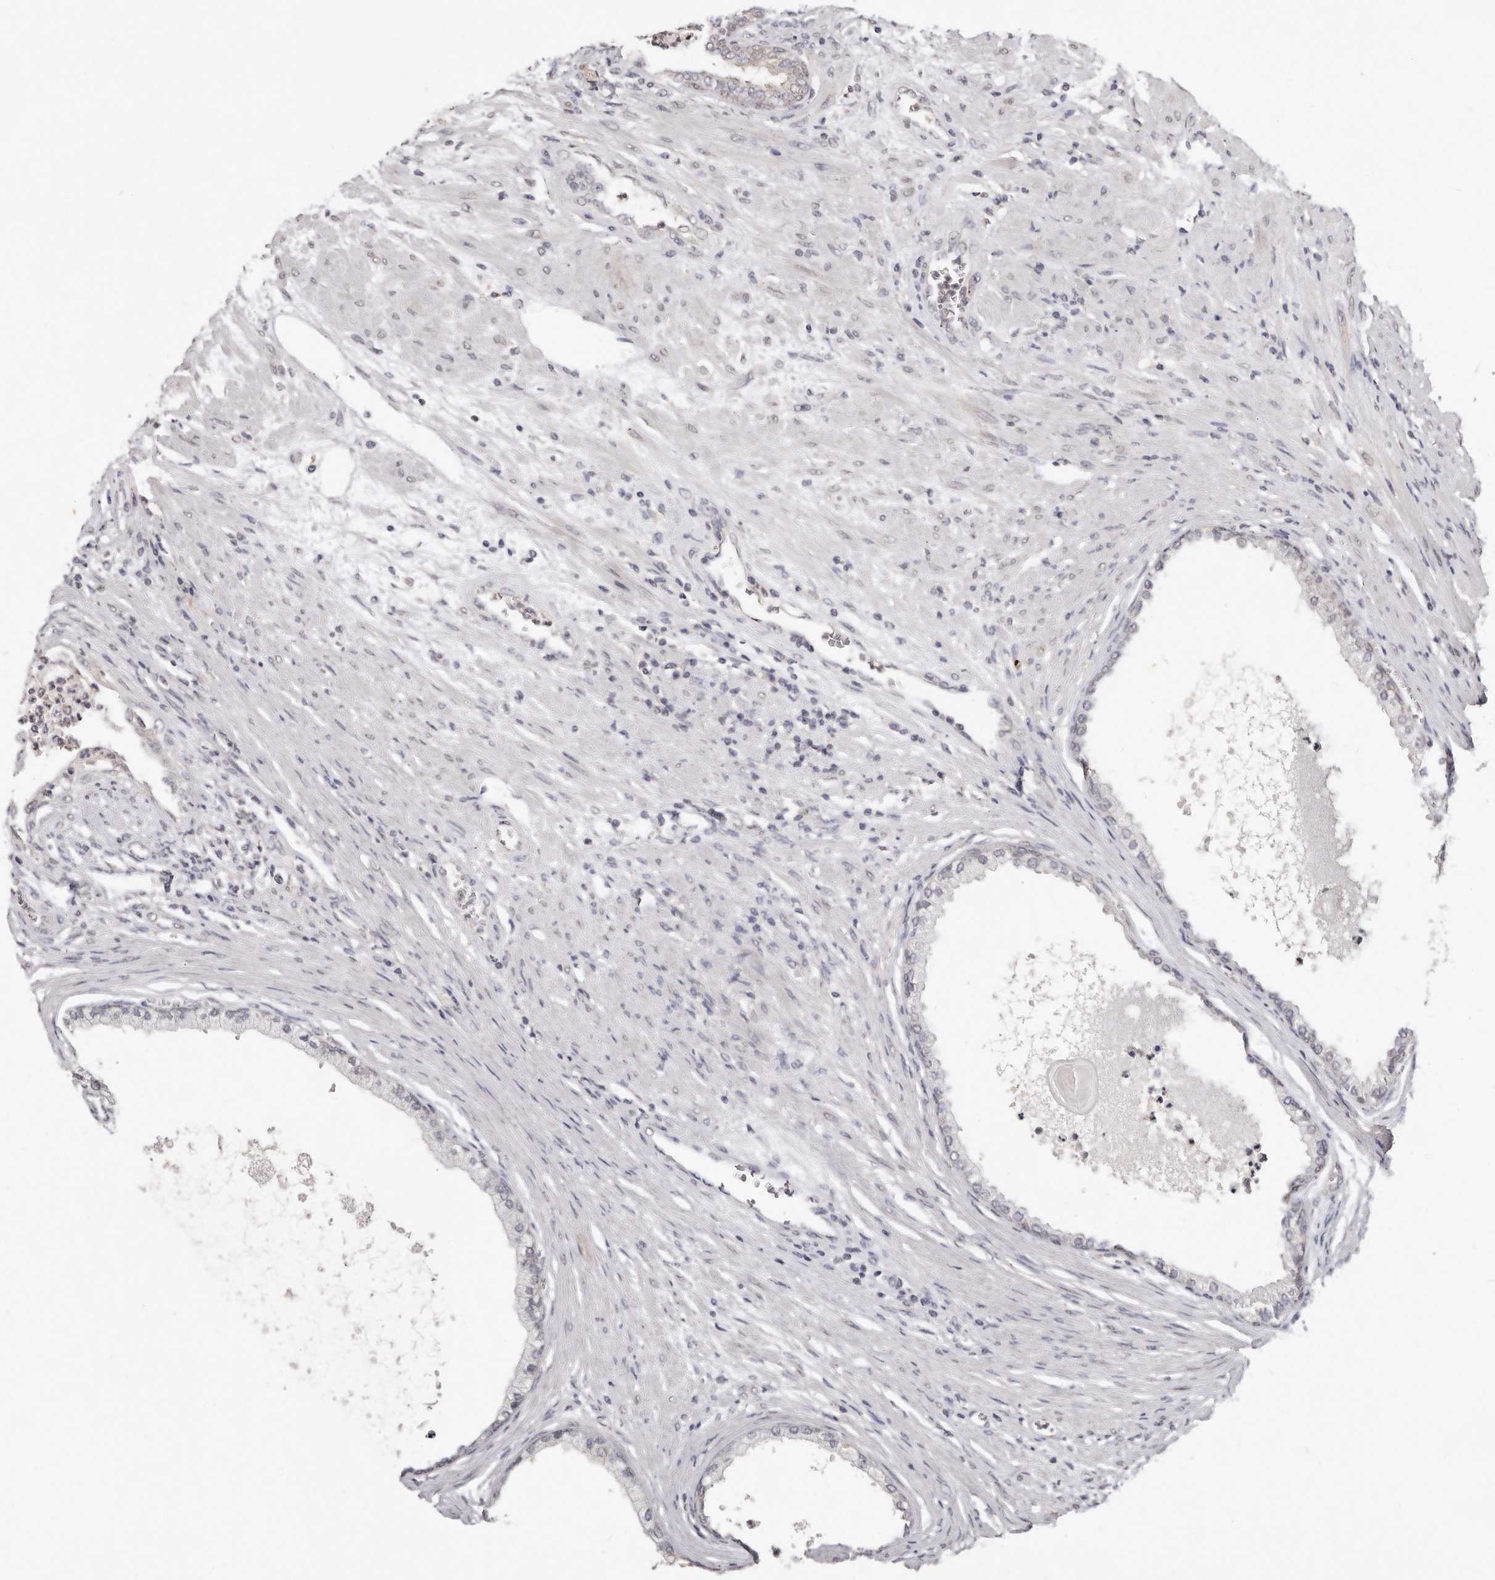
{"staining": {"intensity": "negative", "quantity": "none", "location": "none"}, "tissue": "prostate cancer", "cell_type": "Tumor cells", "image_type": "cancer", "snomed": [{"axis": "morphology", "description": "Normal tissue, NOS"}, {"axis": "morphology", "description": "Adenocarcinoma, Low grade"}, {"axis": "topography", "description": "Prostate"}, {"axis": "topography", "description": "Peripheral nerve tissue"}], "caption": "This is a histopathology image of IHC staining of prostate cancer (low-grade adenocarcinoma), which shows no expression in tumor cells.", "gene": "LINGO2", "patient": {"sex": "male", "age": 71}}